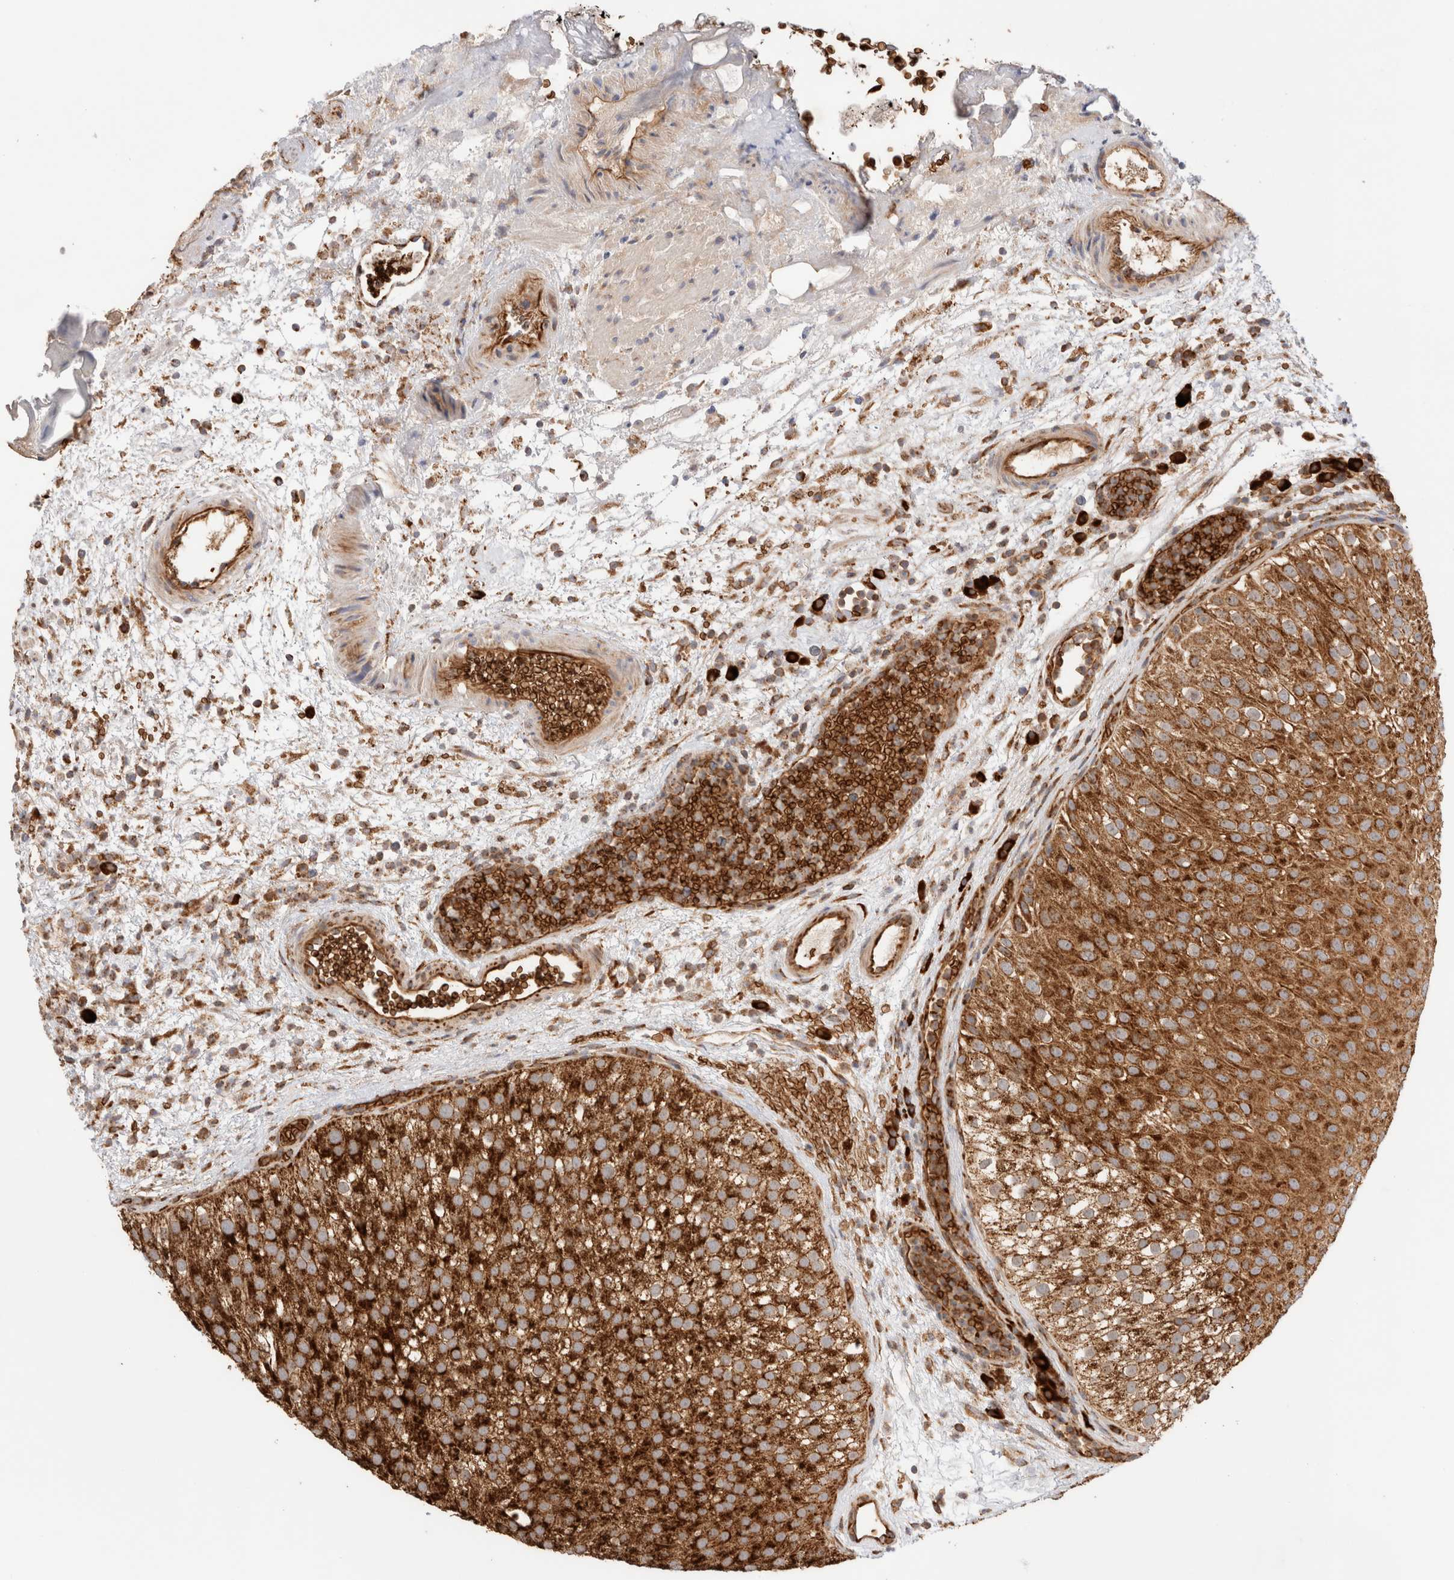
{"staining": {"intensity": "strong", "quantity": ">75%", "location": "cytoplasmic/membranous"}, "tissue": "urothelial cancer", "cell_type": "Tumor cells", "image_type": "cancer", "snomed": [{"axis": "morphology", "description": "Urothelial carcinoma, Low grade"}, {"axis": "topography", "description": "Urinary bladder"}], "caption": "This photomicrograph shows urothelial carcinoma (low-grade) stained with IHC to label a protein in brown. The cytoplasmic/membranous of tumor cells show strong positivity for the protein. Nuclei are counter-stained blue.", "gene": "UTS2B", "patient": {"sex": "male", "age": 78}}